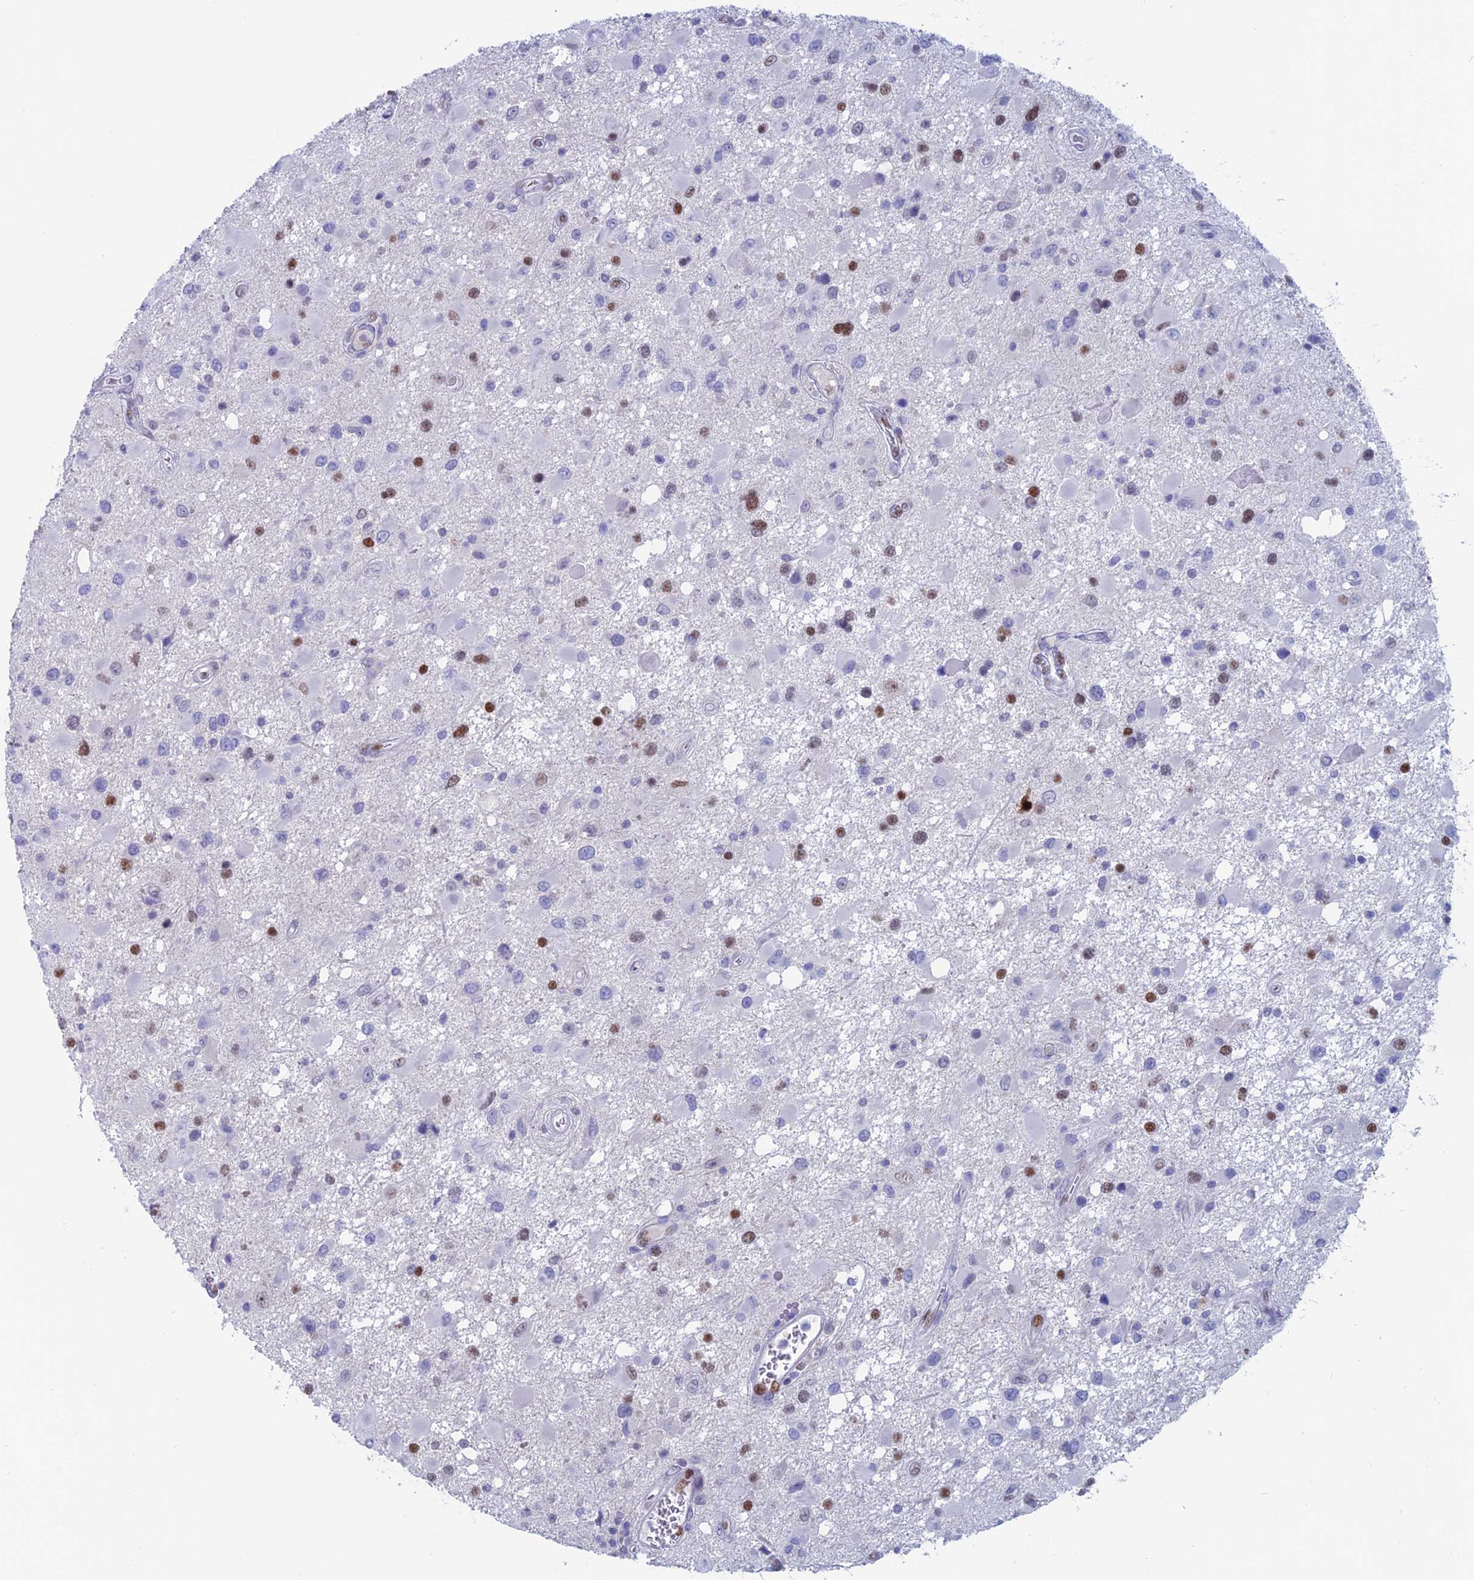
{"staining": {"intensity": "moderate", "quantity": "<25%", "location": "nuclear"}, "tissue": "glioma", "cell_type": "Tumor cells", "image_type": "cancer", "snomed": [{"axis": "morphology", "description": "Glioma, malignant, High grade"}, {"axis": "topography", "description": "Brain"}], "caption": "DAB (3,3'-diaminobenzidine) immunohistochemical staining of glioma exhibits moderate nuclear protein positivity in about <25% of tumor cells. (IHC, brightfield microscopy, high magnification).", "gene": "NOL4L", "patient": {"sex": "male", "age": 53}}